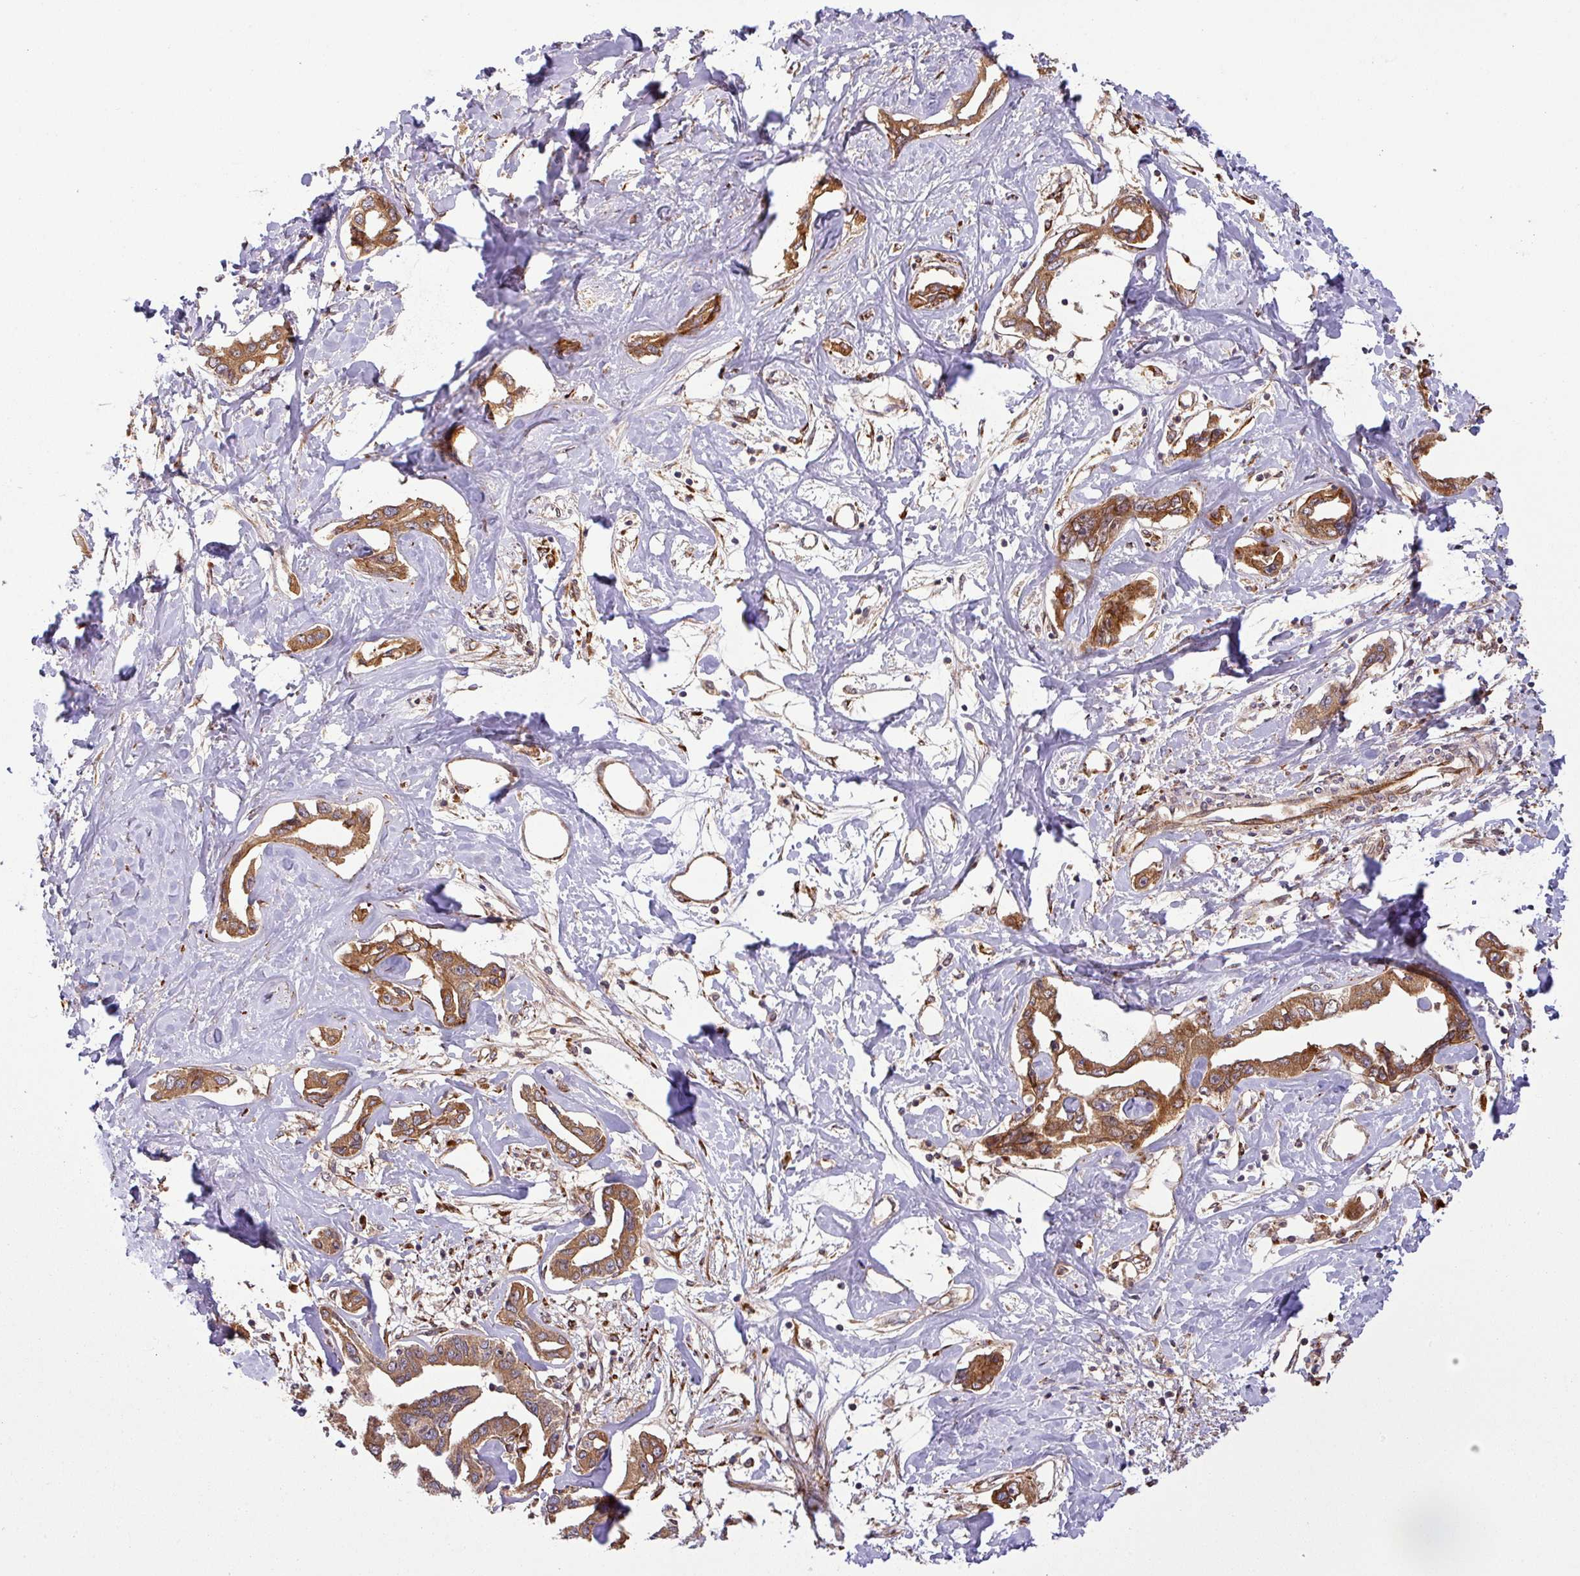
{"staining": {"intensity": "strong", "quantity": ">75%", "location": "cytoplasmic/membranous"}, "tissue": "liver cancer", "cell_type": "Tumor cells", "image_type": "cancer", "snomed": [{"axis": "morphology", "description": "Cholangiocarcinoma"}, {"axis": "topography", "description": "Liver"}], "caption": "IHC photomicrograph of human liver cholangiocarcinoma stained for a protein (brown), which exhibits high levels of strong cytoplasmic/membranous staining in about >75% of tumor cells.", "gene": "ART1", "patient": {"sex": "male", "age": 59}}